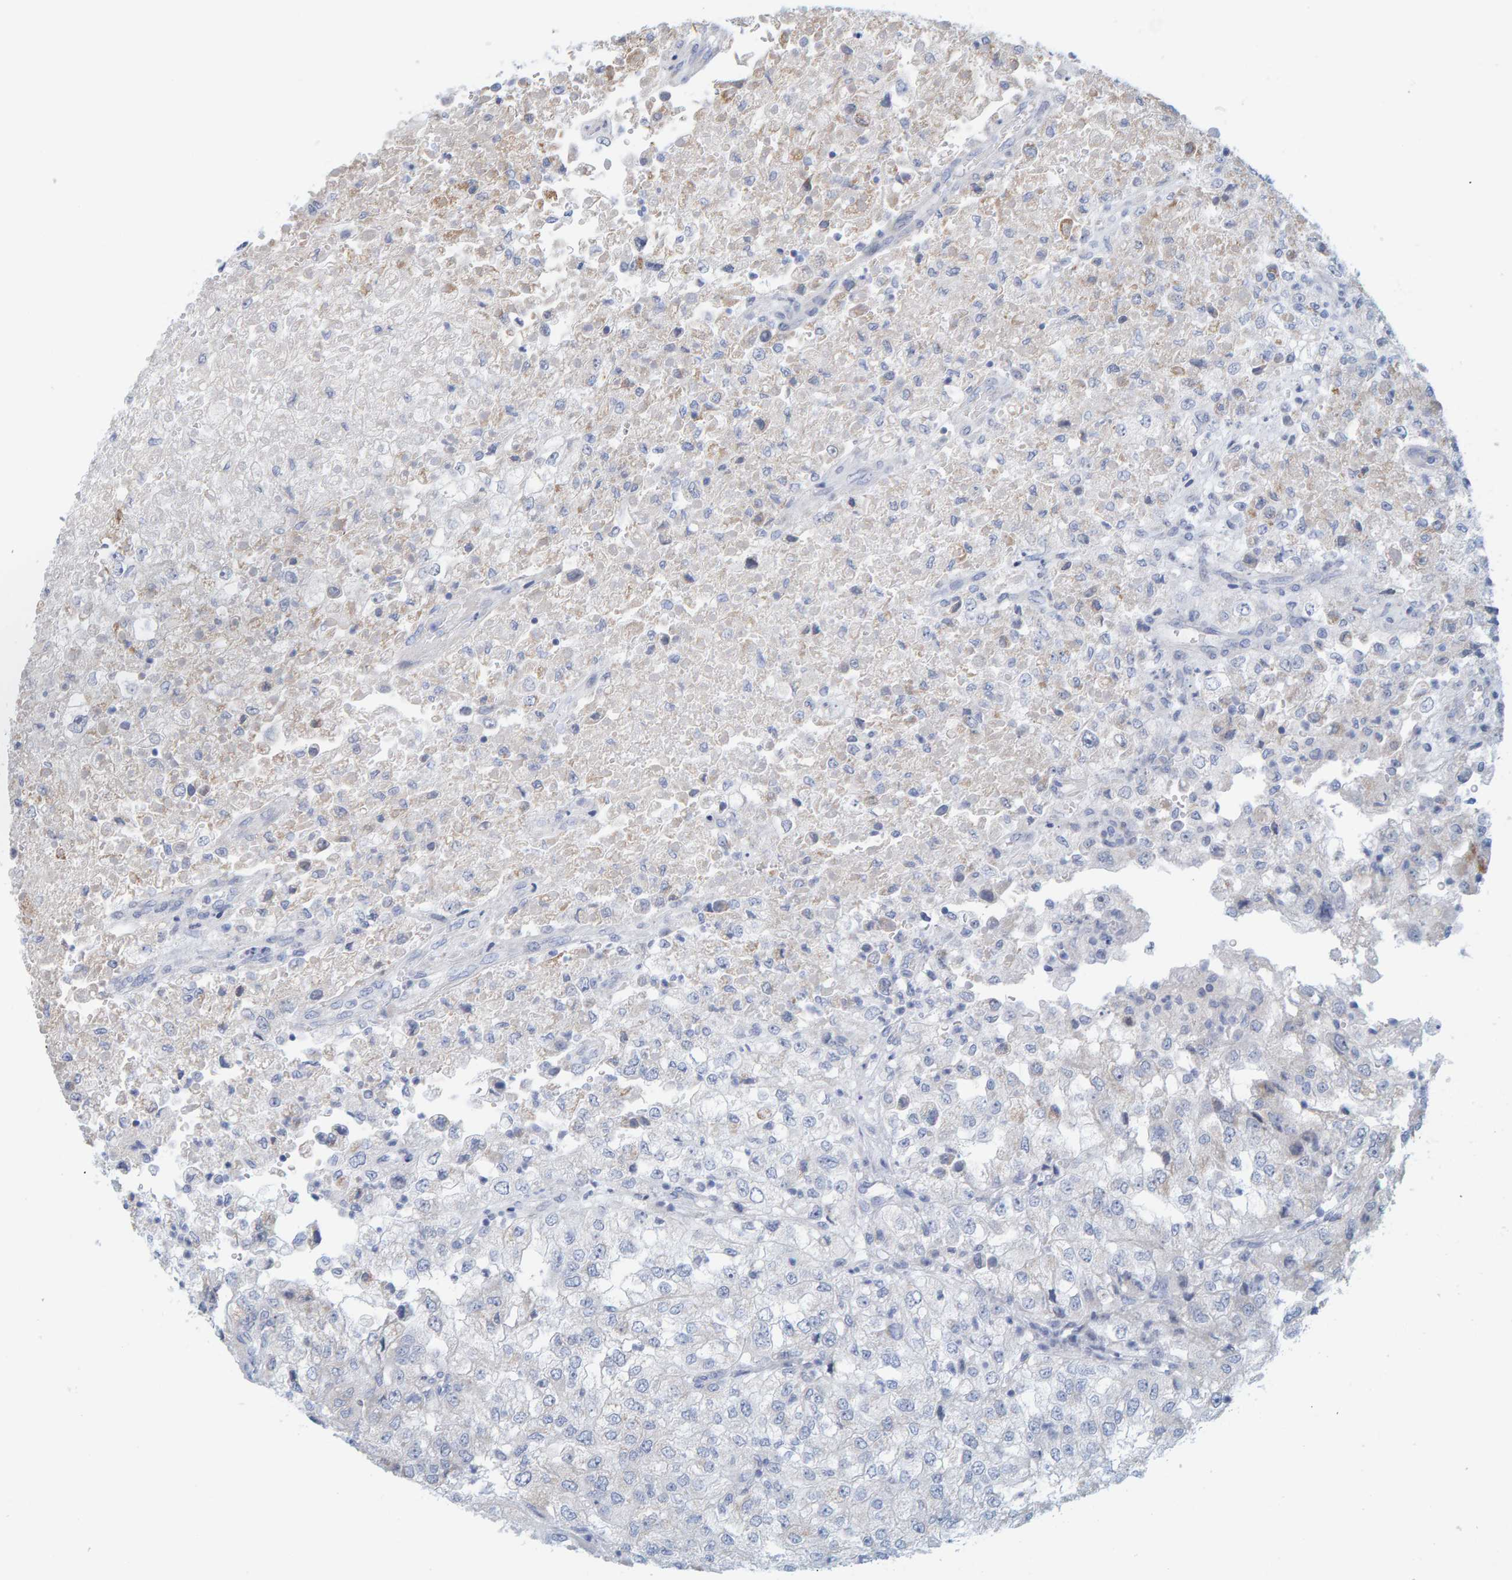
{"staining": {"intensity": "negative", "quantity": "none", "location": "none"}, "tissue": "renal cancer", "cell_type": "Tumor cells", "image_type": "cancer", "snomed": [{"axis": "morphology", "description": "Adenocarcinoma, NOS"}, {"axis": "topography", "description": "Kidney"}], "caption": "Immunohistochemical staining of human renal cancer reveals no significant positivity in tumor cells.", "gene": "ZC3H3", "patient": {"sex": "female", "age": 54}}